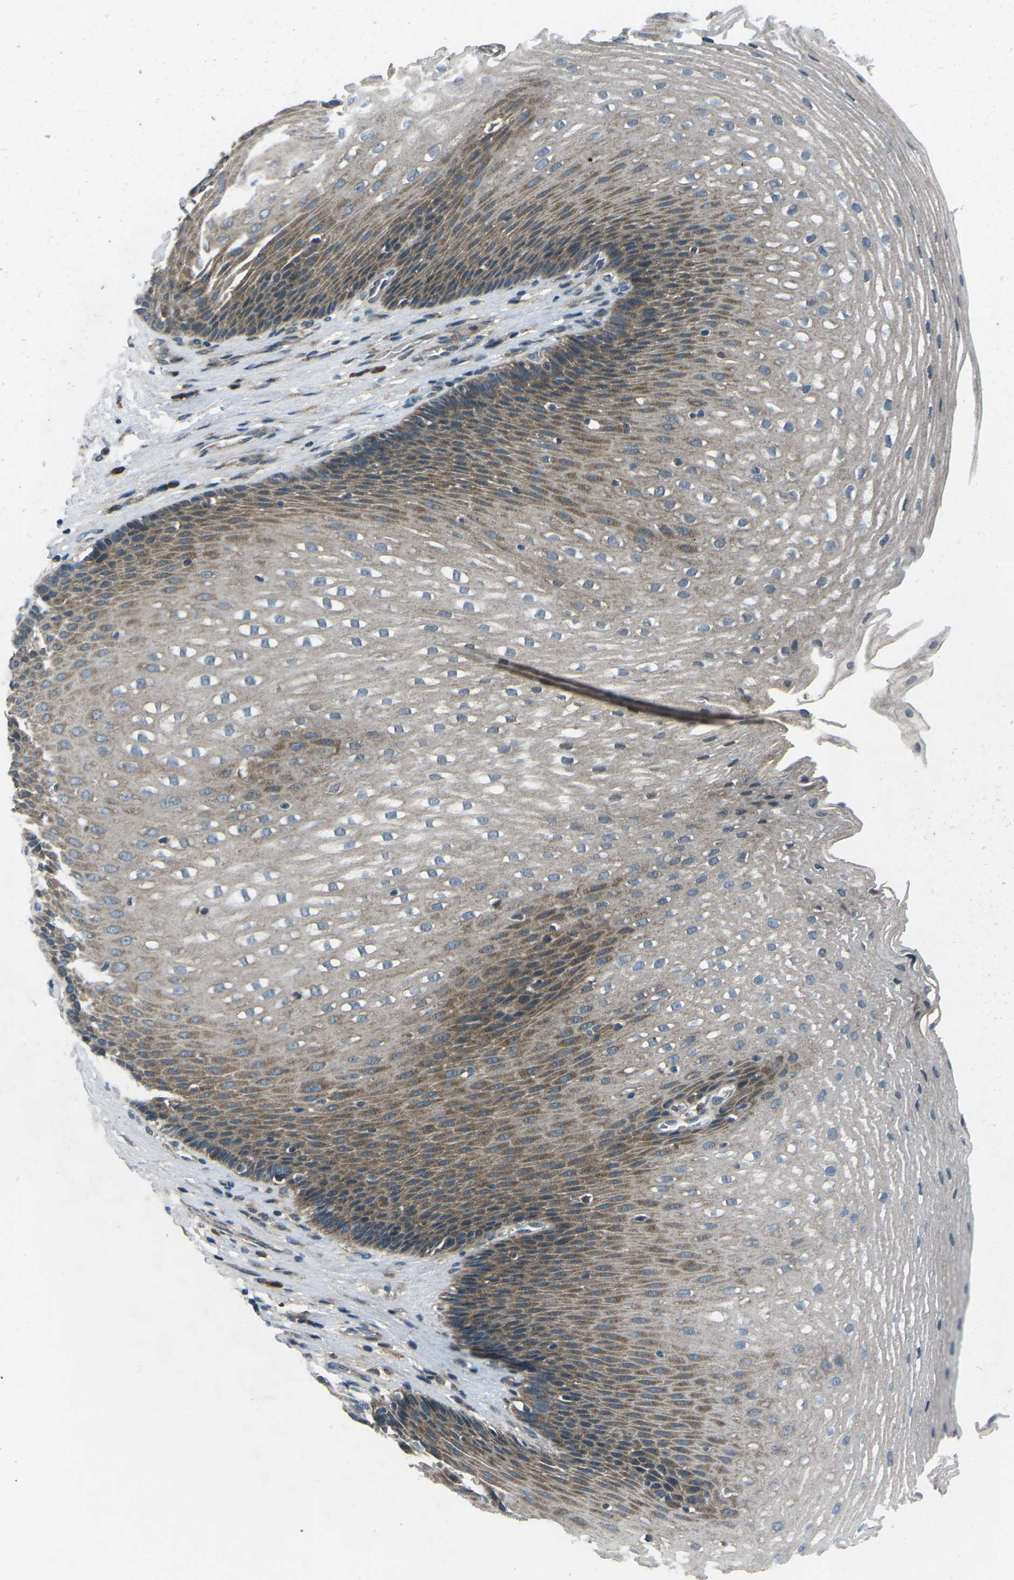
{"staining": {"intensity": "moderate", "quantity": "25%-75%", "location": "cytoplasmic/membranous"}, "tissue": "esophagus", "cell_type": "Squamous epithelial cells", "image_type": "normal", "snomed": [{"axis": "morphology", "description": "Normal tissue, NOS"}, {"axis": "topography", "description": "Esophagus"}], "caption": "DAB (3,3'-diaminobenzidine) immunohistochemical staining of unremarkable human esophagus reveals moderate cytoplasmic/membranous protein staining in approximately 25%-75% of squamous epithelial cells.", "gene": "CDK16", "patient": {"sex": "male", "age": 48}}